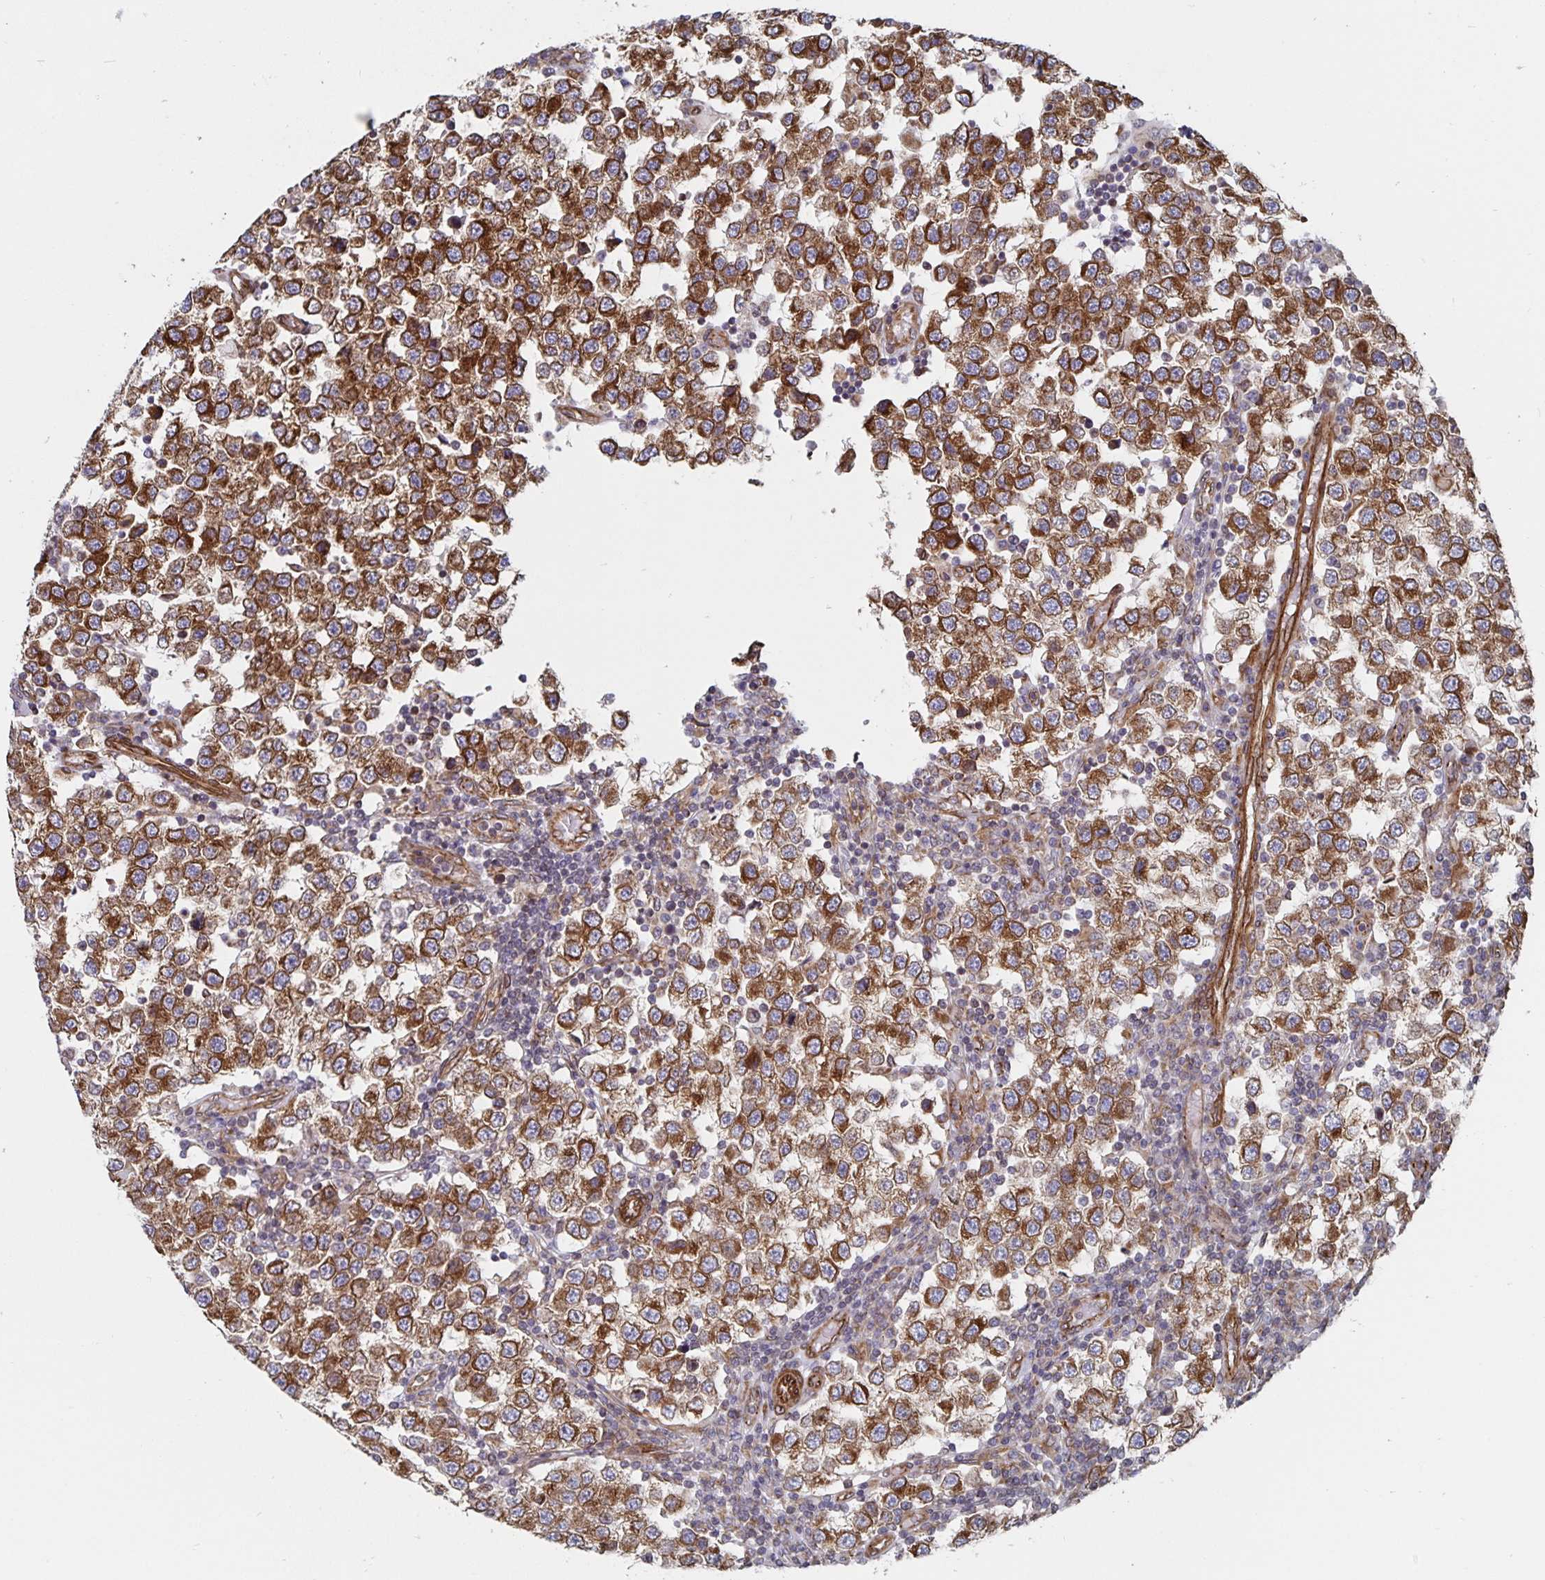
{"staining": {"intensity": "strong", "quantity": ">75%", "location": "cytoplasmic/membranous"}, "tissue": "testis cancer", "cell_type": "Tumor cells", "image_type": "cancer", "snomed": [{"axis": "morphology", "description": "Seminoma, NOS"}, {"axis": "topography", "description": "Testis"}], "caption": "A brown stain highlights strong cytoplasmic/membranous staining of a protein in human seminoma (testis) tumor cells. (brown staining indicates protein expression, while blue staining denotes nuclei).", "gene": "BCAP29", "patient": {"sex": "male", "age": 34}}